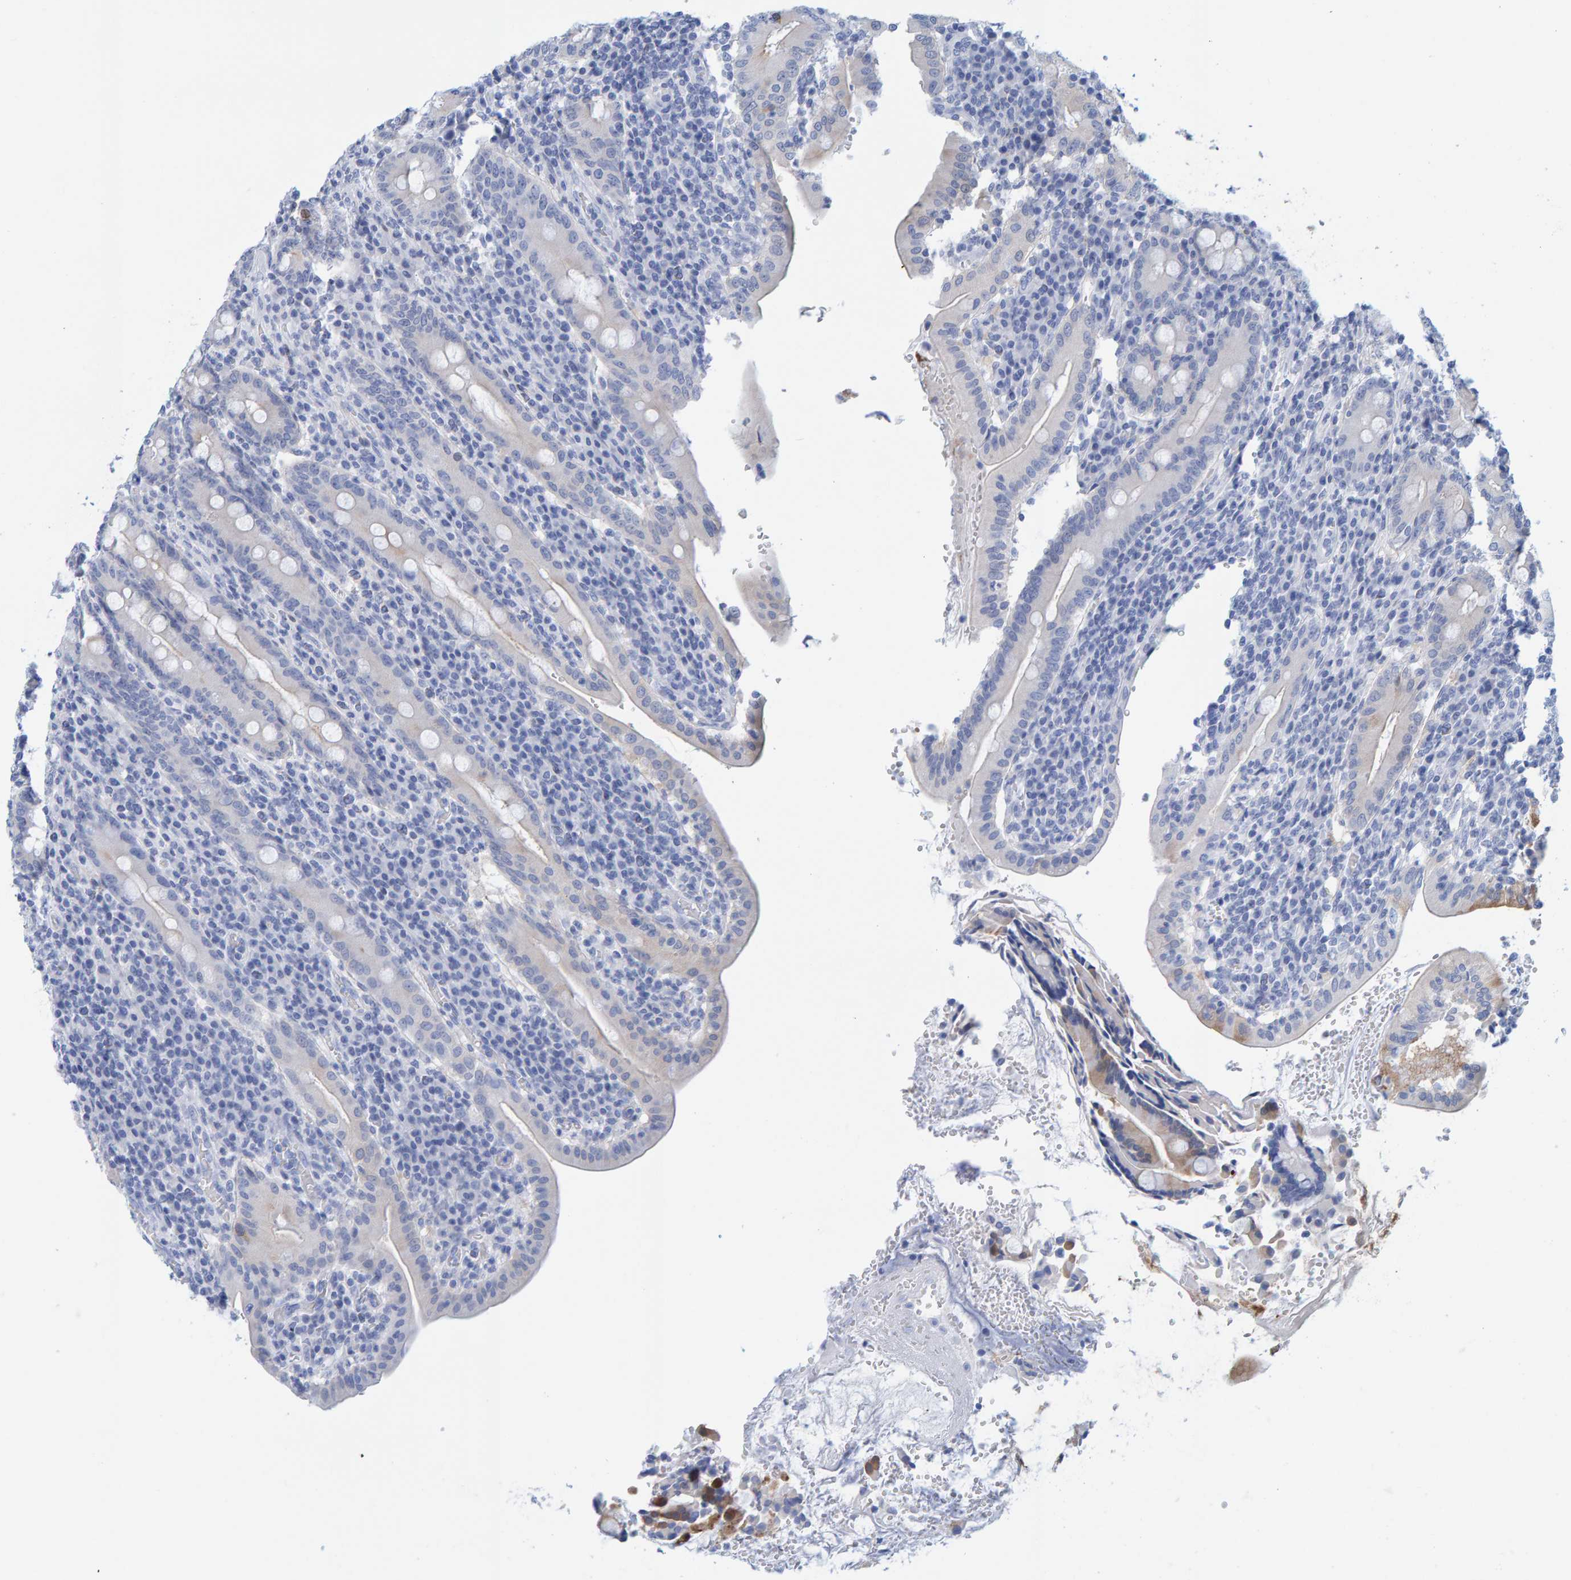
{"staining": {"intensity": "moderate", "quantity": "25%-75%", "location": "cytoplasmic/membranous"}, "tissue": "duodenum", "cell_type": "Glandular cells", "image_type": "normal", "snomed": [{"axis": "morphology", "description": "Normal tissue, NOS"}, {"axis": "morphology", "description": "Adenocarcinoma, NOS"}, {"axis": "topography", "description": "Pancreas"}, {"axis": "topography", "description": "Duodenum"}], "caption": "Protein staining of unremarkable duodenum displays moderate cytoplasmic/membranous staining in about 25%-75% of glandular cells.", "gene": "KLHL11", "patient": {"sex": "male", "age": 50}}